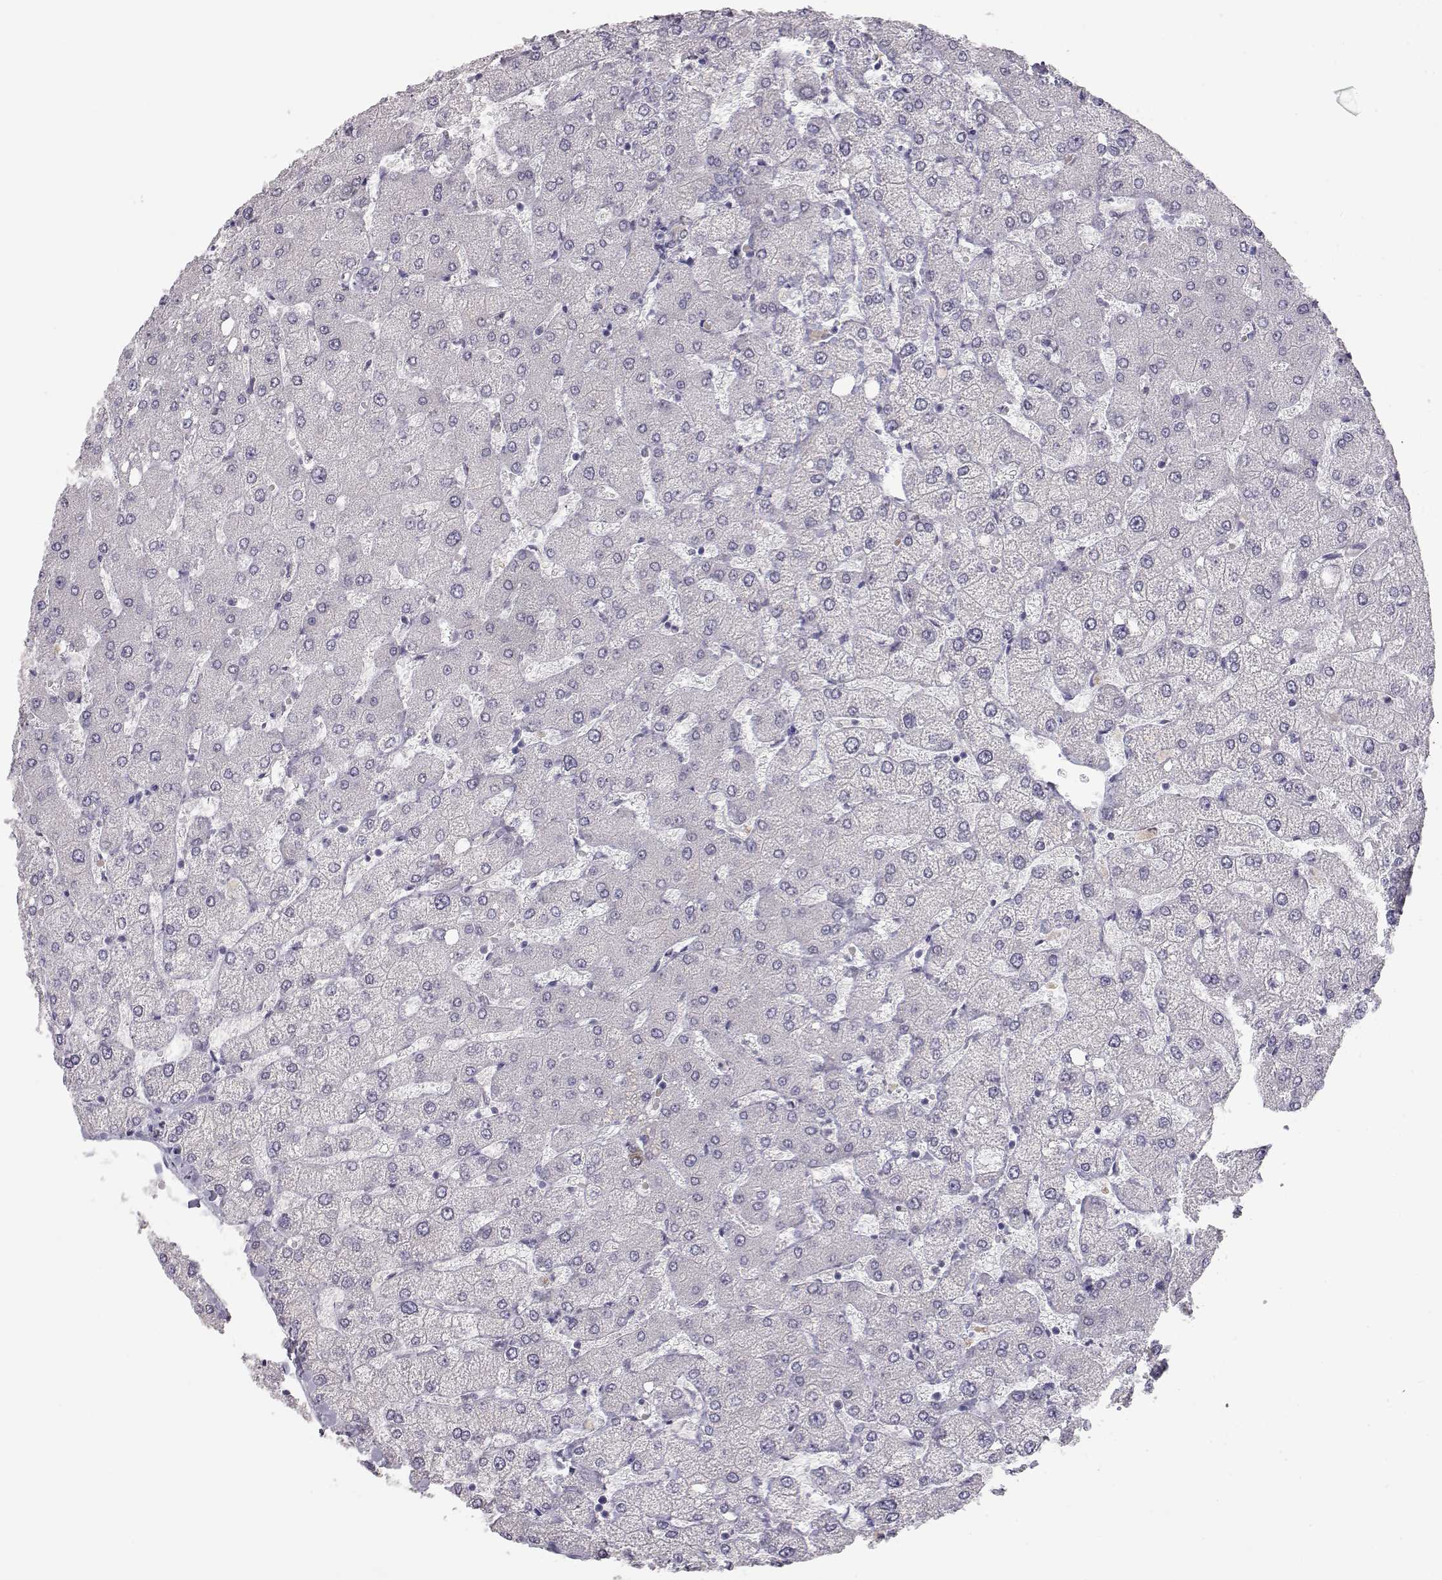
{"staining": {"intensity": "negative", "quantity": "none", "location": "none"}, "tissue": "liver", "cell_type": "Cholangiocytes", "image_type": "normal", "snomed": [{"axis": "morphology", "description": "Normal tissue, NOS"}, {"axis": "topography", "description": "Liver"}], "caption": "Cholangiocytes show no significant protein staining in benign liver.", "gene": "LAMB3", "patient": {"sex": "female", "age": 54}}